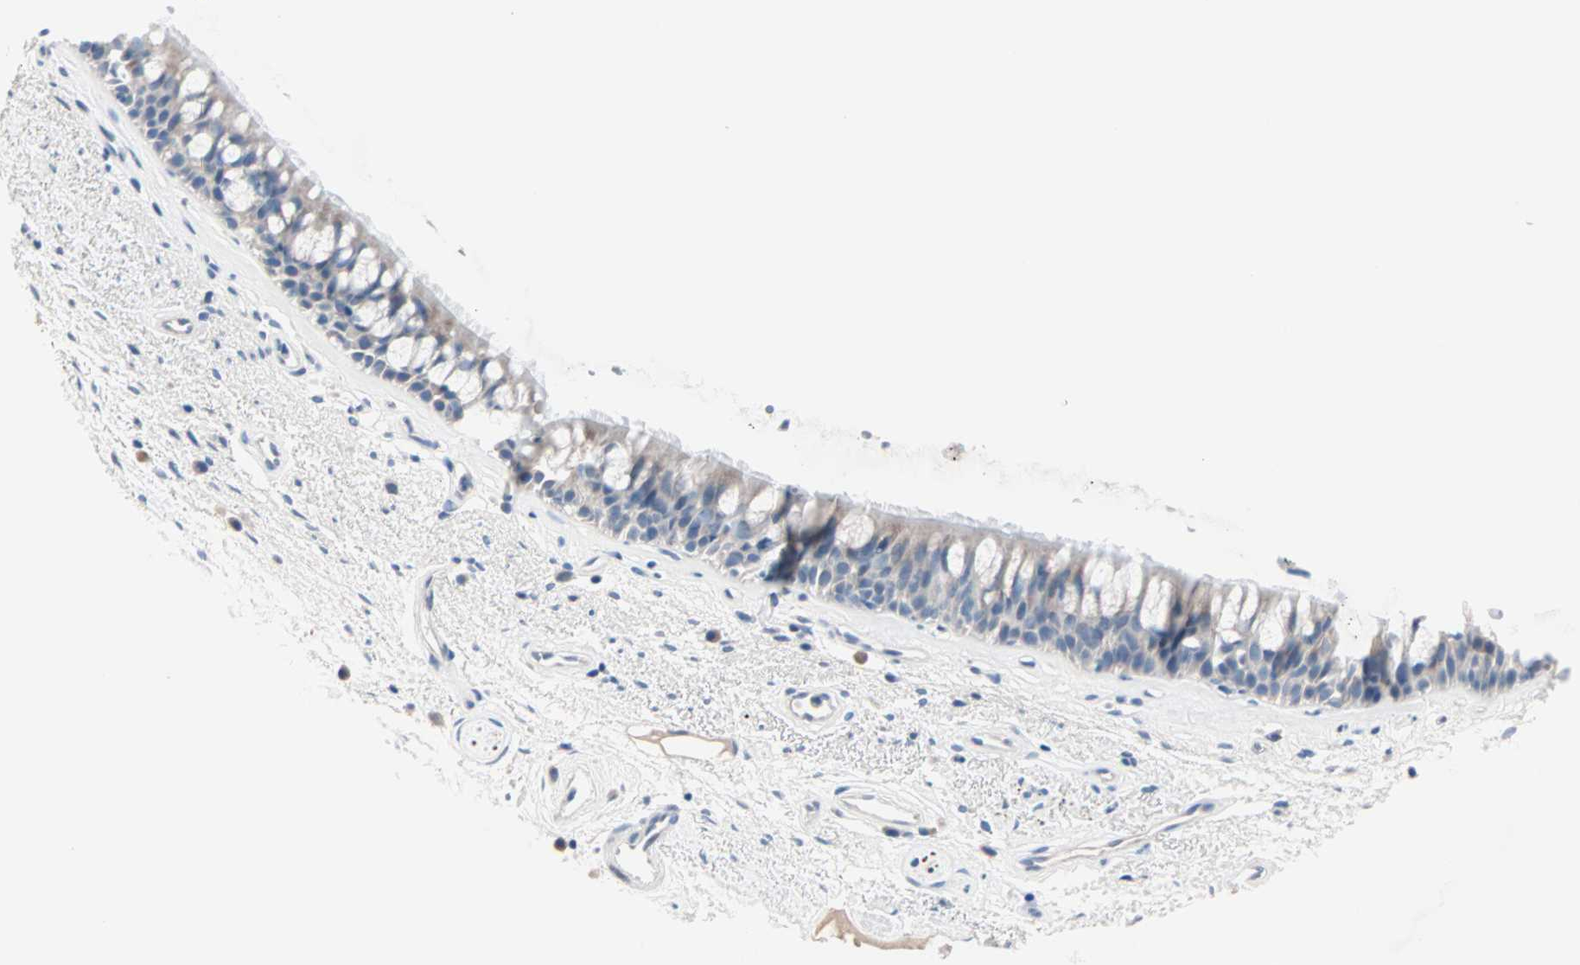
{"staining": {"intensity": "negative", "quantity": "none", "location": "none"}, "tissue": "bronchus", "cell_type": "Respiratory epithelial cells", "image_type": "normal", "snomed": [{"axis": "morphology", "description": "Normal tissue, NOS"}, {"axis": "topography", "description": "Bronchus"}], "caption": "DAB (3,3'-diaminobenzidine) immunohistochemical staining of benign human bronchus exhibits no significant positivity in respiratory epithelial cells. (IHC, brightfield microscopy, high magnification).", "gene": "NEFH", "patient": {"sex": "female", "age": 54}}